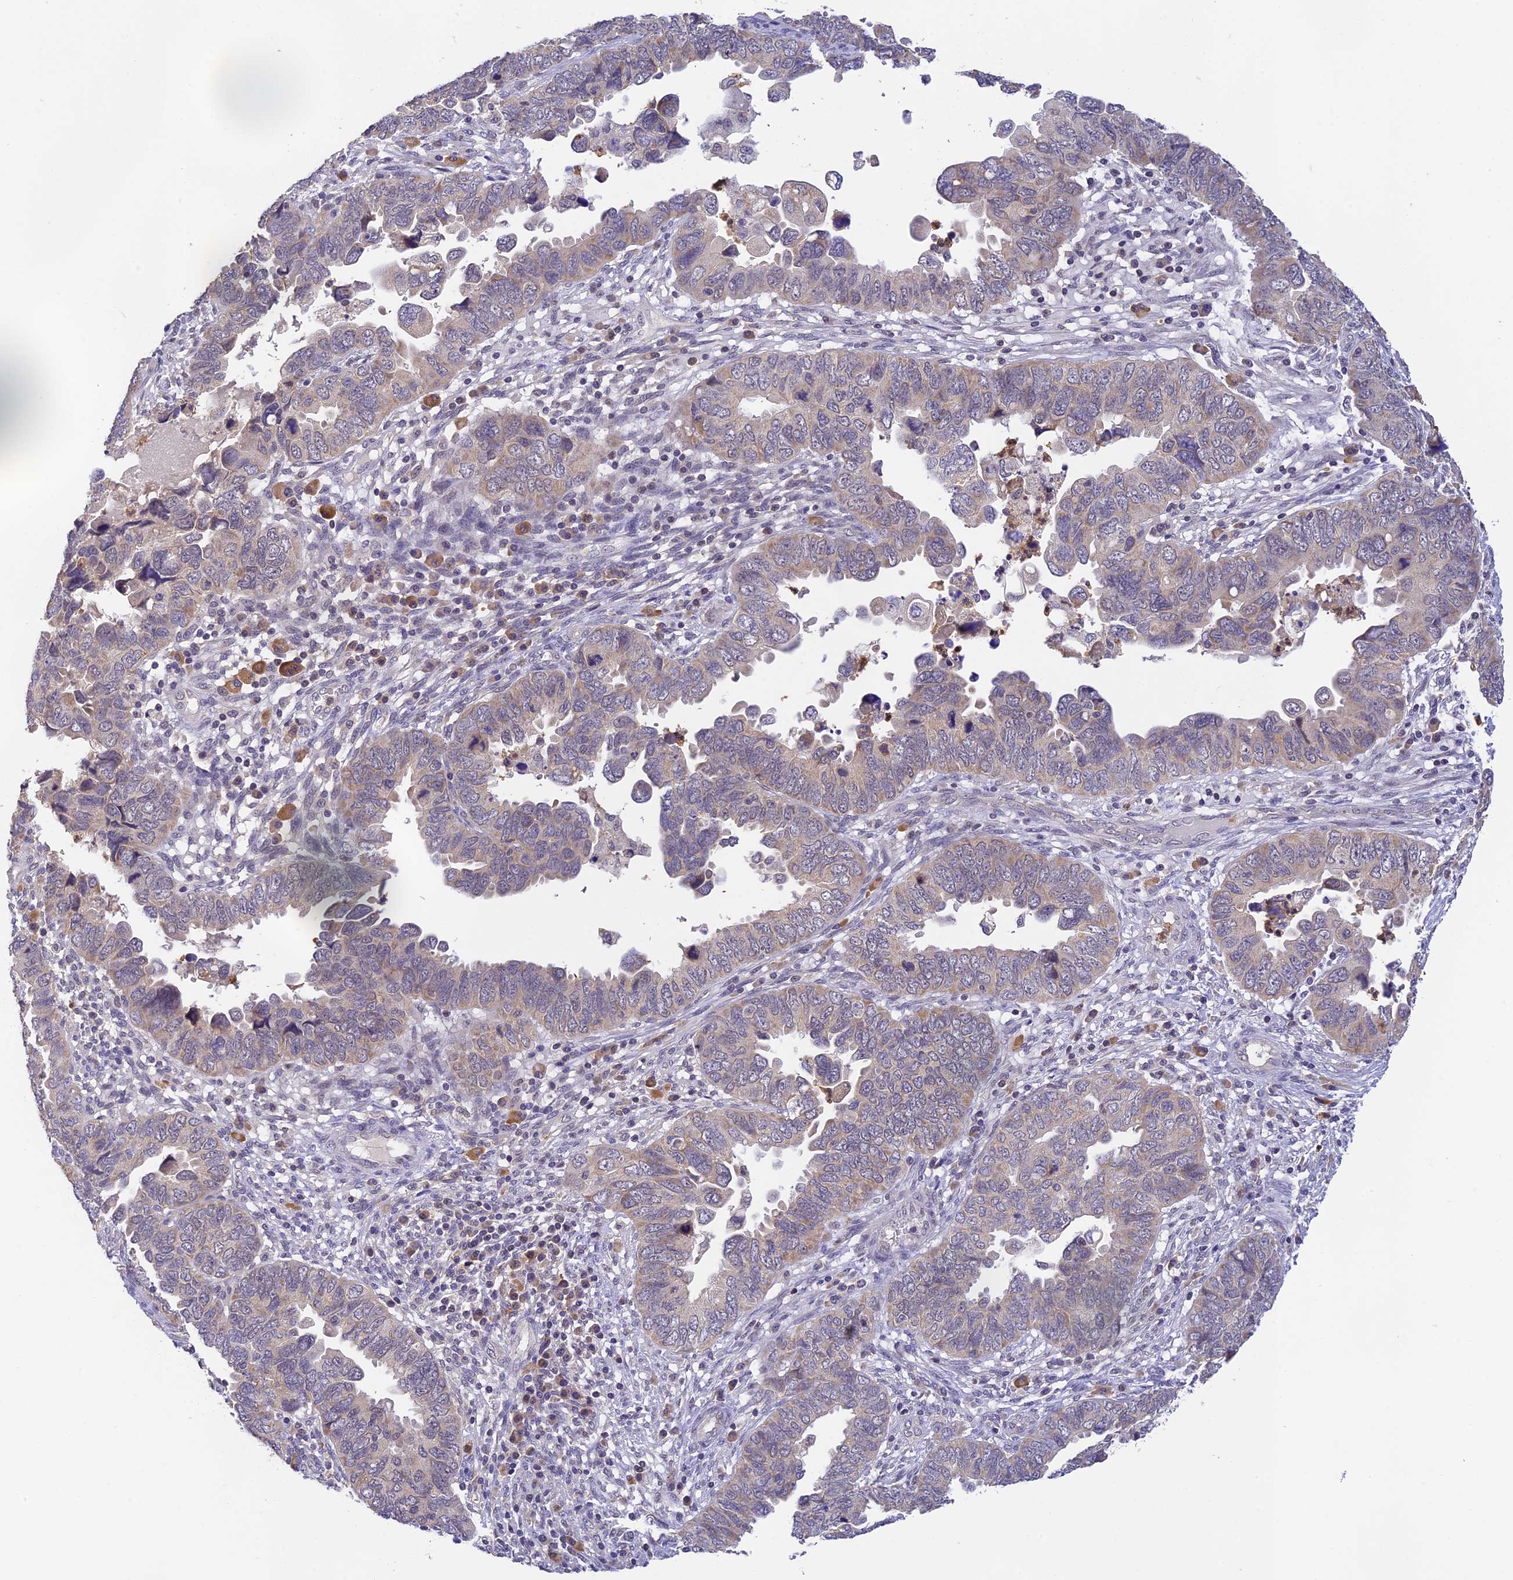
{"staining": {"intensity": "negative", "quantity": "none", "location": "none"}, "tissue": "endometrial cancer", "cell_type": "Tumor cells", "image_type": "cancer", "snomed": [{"axis": "morphology", "description": "Adenocarcinoma, NOS"}, {"axis": "topography", "description": "Endometrium"}], "caption": "Tumor cells show no significant staining in adenocarcinoma (endometrial). (DAB (3,3'-diaminobenzidine) immunohistochemistry visualized using brightfield microscopy, high magnification).", "gene": "PEX16", "patient": {"sex": "female", "age": 79}}